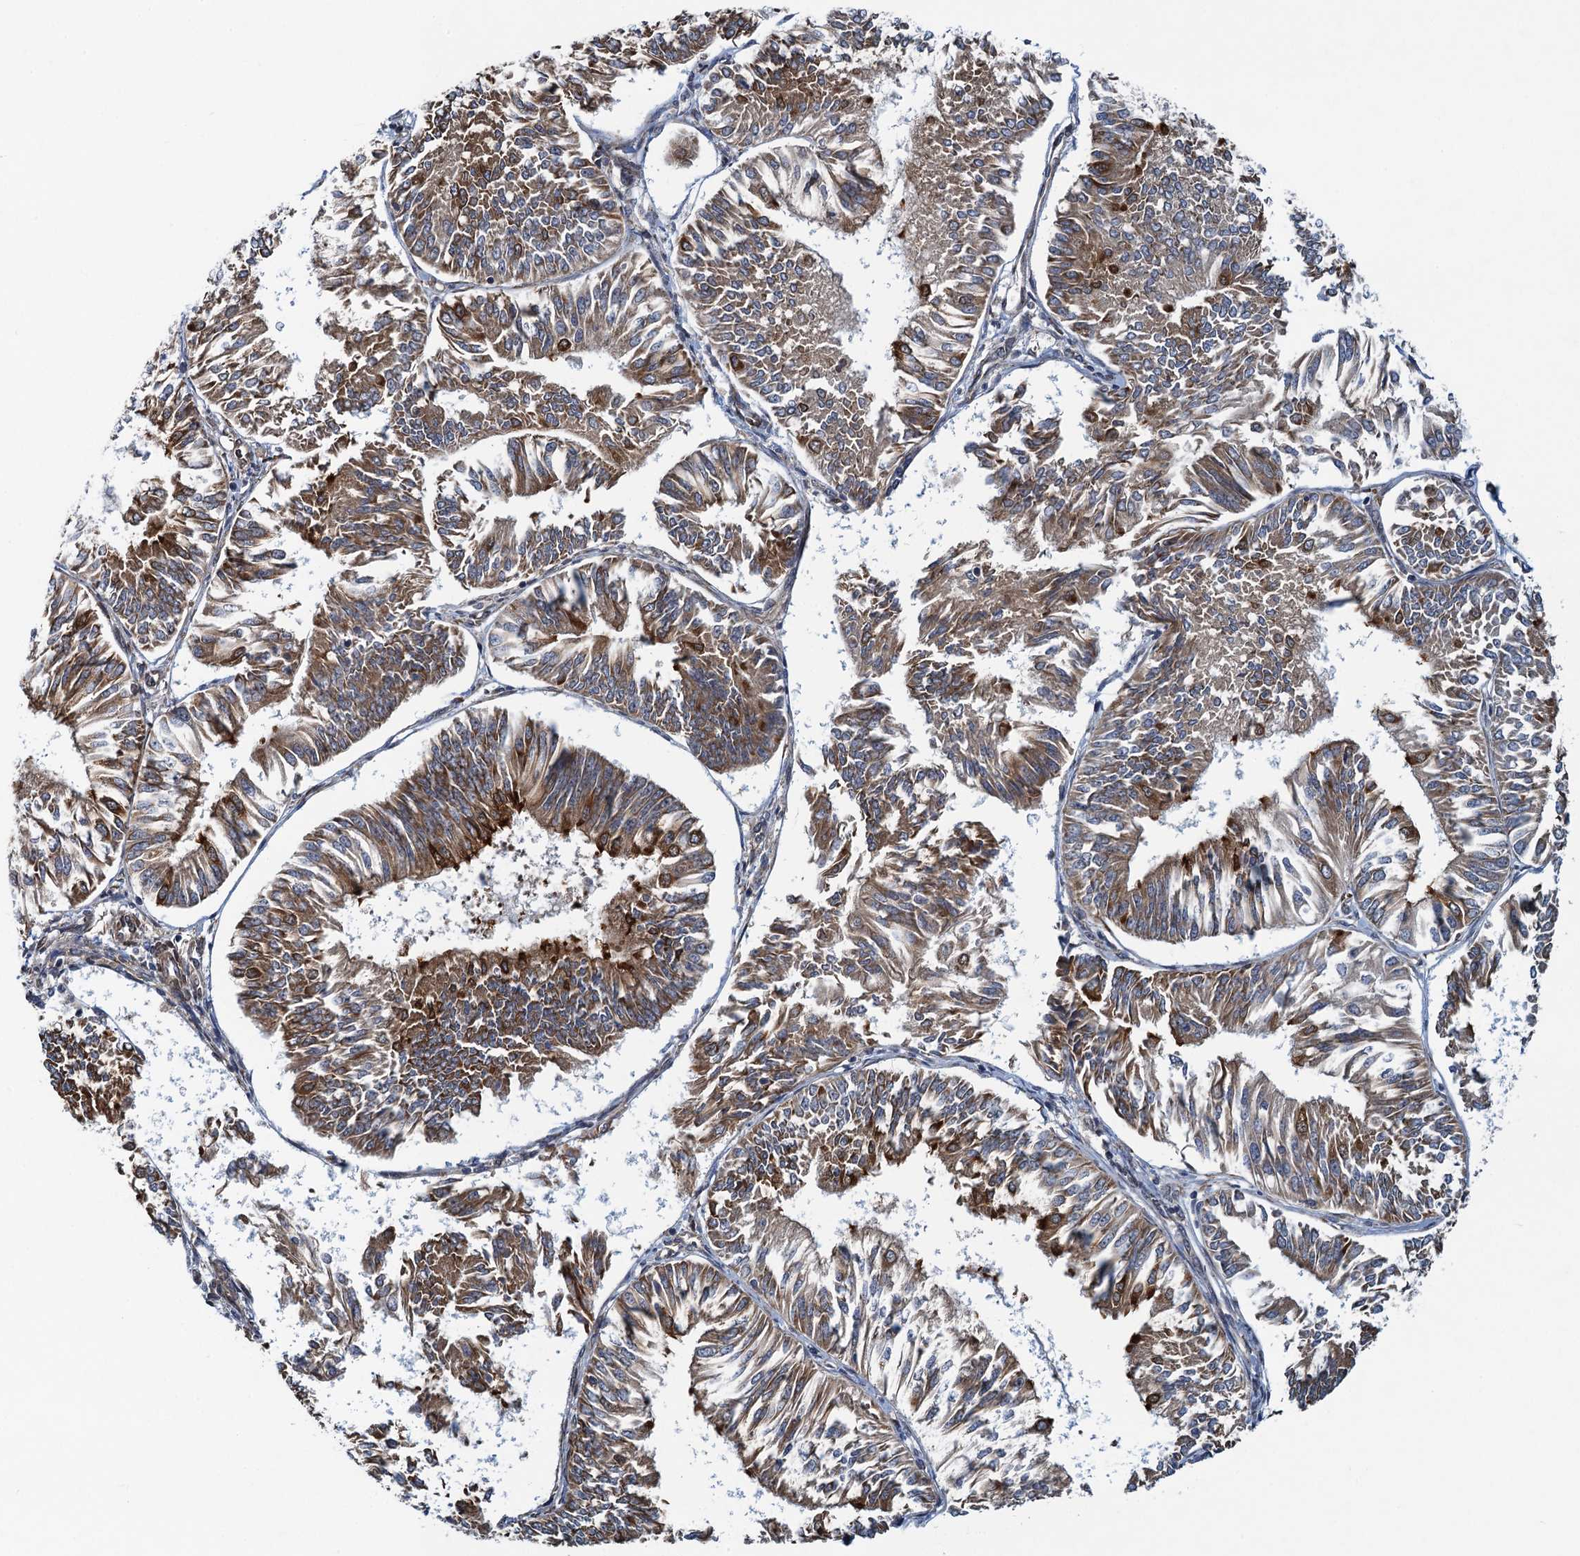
{"staining": {"intensity": "moderate", "quantity": ">75%", "location": "cytoplasmic/membranous"}, "tissue": "endometrial cancer", "cell_type": "Tumor cells", "image_type": "cancer", "snomed": [{"axis": "morphology", "description": "Adenocarcinoma, NOS"}, {"axis": "topography", "description": "Endometrium"}], "caption": "This is a micrograph of immunohistochemistry staining of adenocarcinoma (endometrial), which shows moderate staining in the cytoplasmic/membranous of tumor cells.", "gene": "MDM1", "patient": {"sex": "female", "age": 58}}